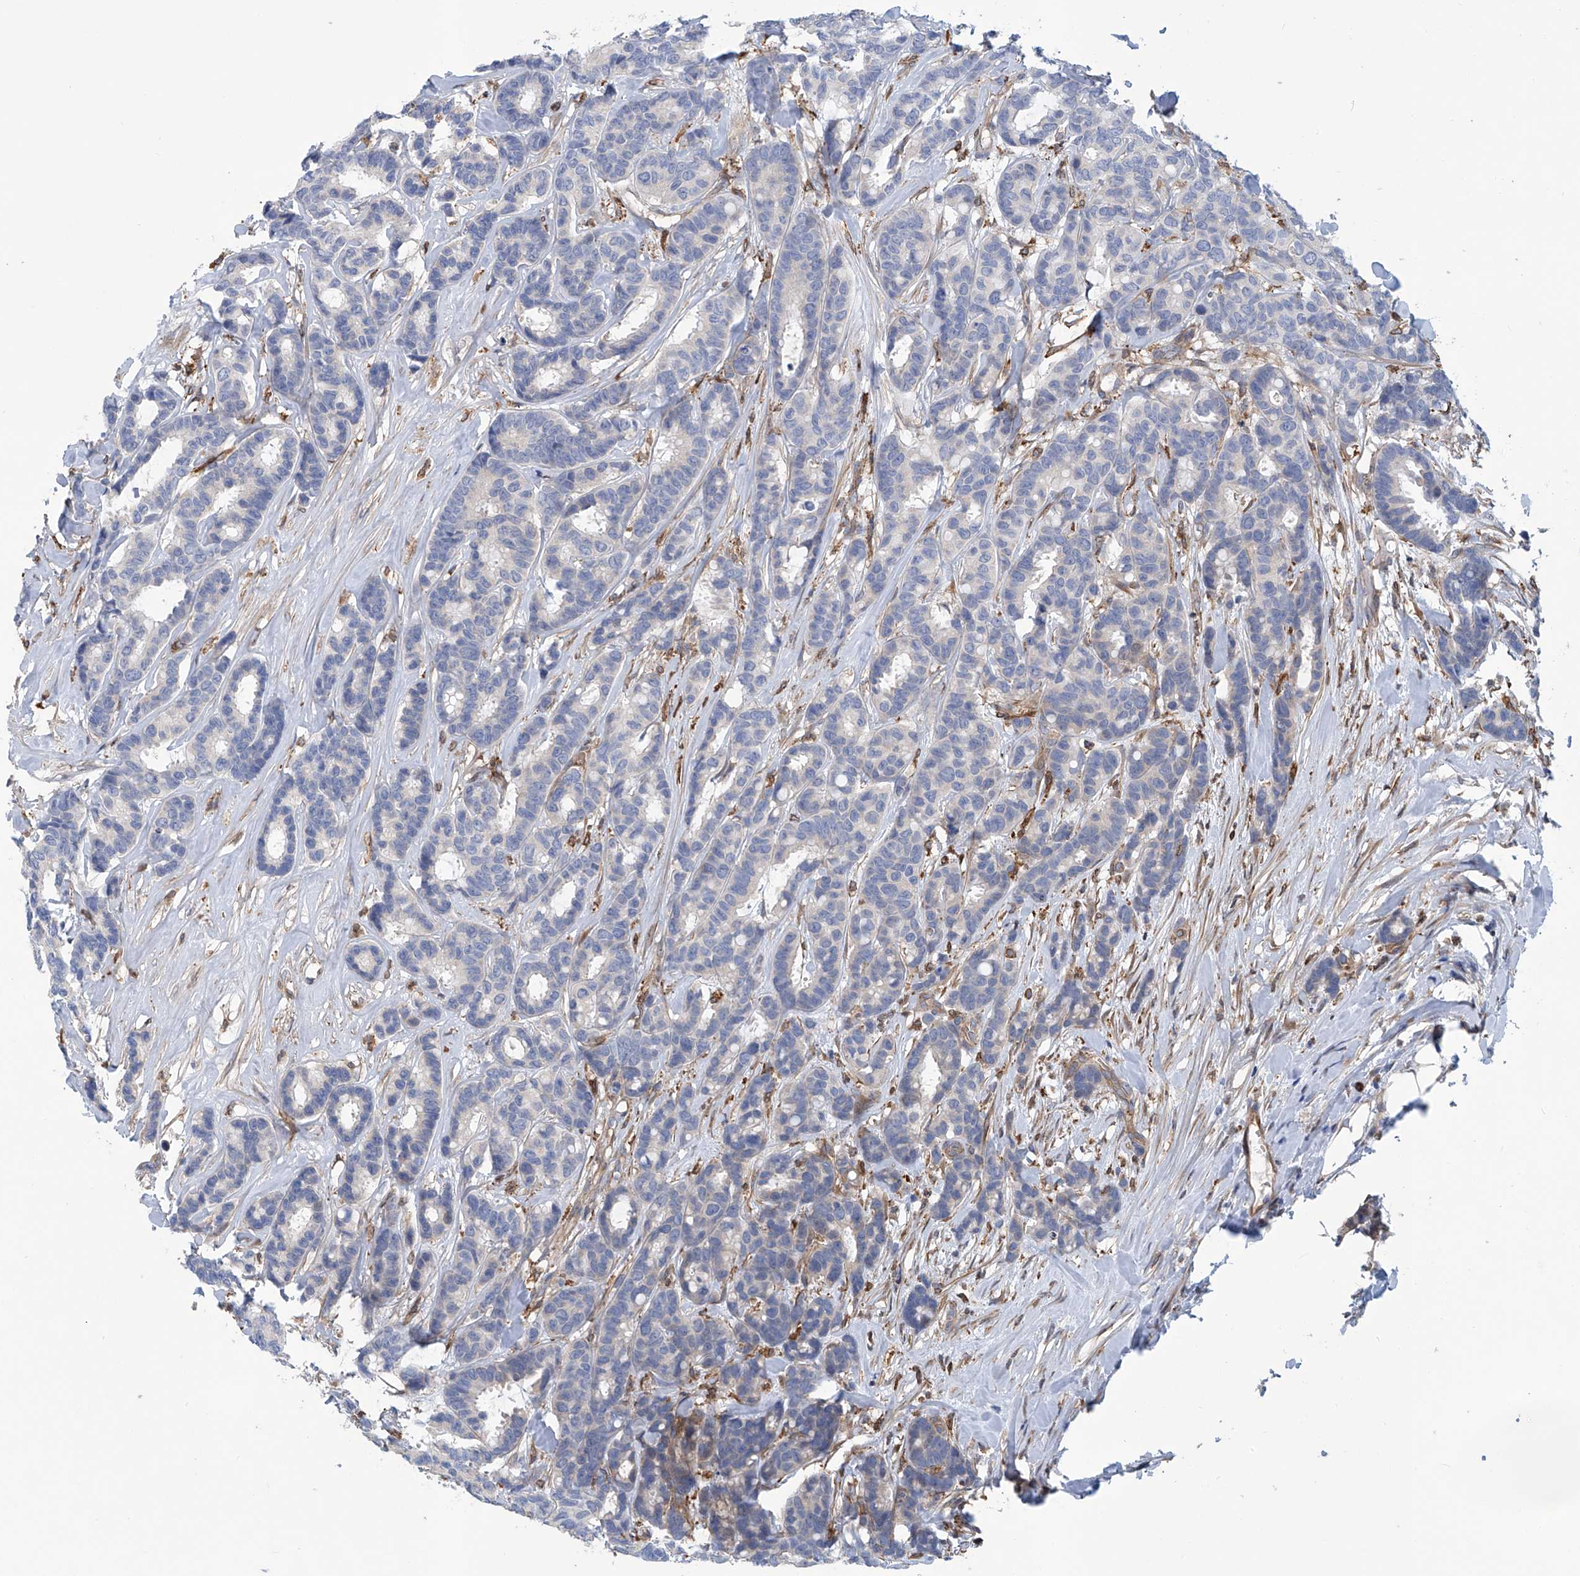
{"staining": {"intensity": "negative", "quantity": "none", "location": "none"}, "tissue": "breast cancer", "cell_type": "Tumor cells", "image_type": "cancer", "snomed": [{"axis": "morphology", "description": "Duct carcinoma"}, {"axis": "topography", "description": "Breast"}], "caption": "Immunohistochemistry micrograph of breast cancer (invasive ductal carcinoma) stained for a protein (brown), which displays no expression in tumor cells. The staining is performed using DAB (3,3'-diaminobenzidine) brown chromogen with nuclei counter-stained in using hematoxylin.", "gene": "TNN", "patient": {"sex": "female", "age": 87}}